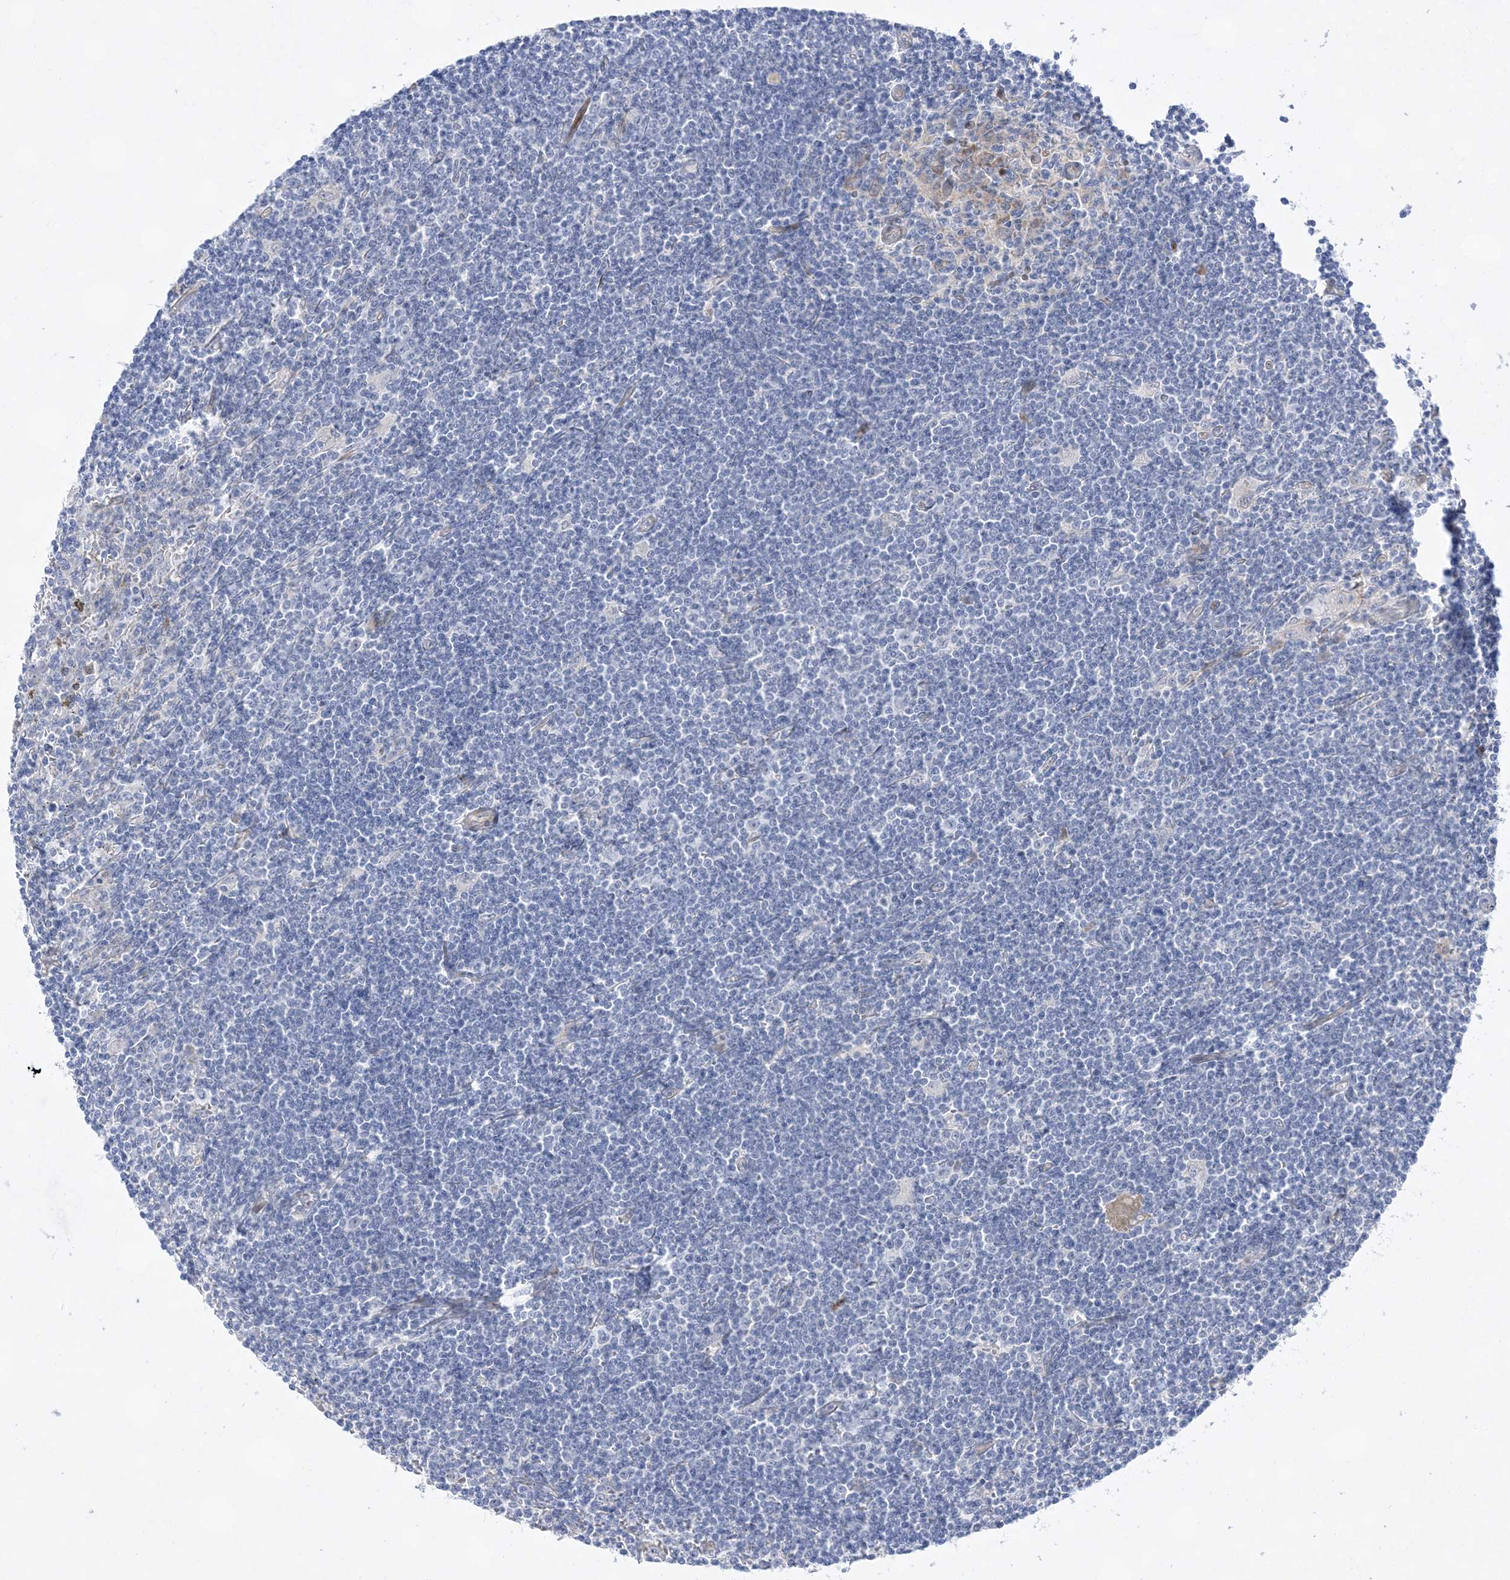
{"staining": {"intensity": "negative", "quantity": "none", "location": "none"}, "tissue": "lymphoma", "cell_type": "Tumor cells", "image_type": "cancer", "snomed": [{"axis": "morphology", "description": "Malignant lymphoma, non-Hodgkin's type, Low grade"}, {"axis": "topography", "description": "Spleen"}], "caption": "This histopathology image is of lymphoma stained with immunohistochemistry (IHC) to label a protein in brown with the nuclei are counter-stained blue. There is no staining in tumor cells.", "gene": "TMEM132B", "patient": {"sex": "male", "age": 76}}